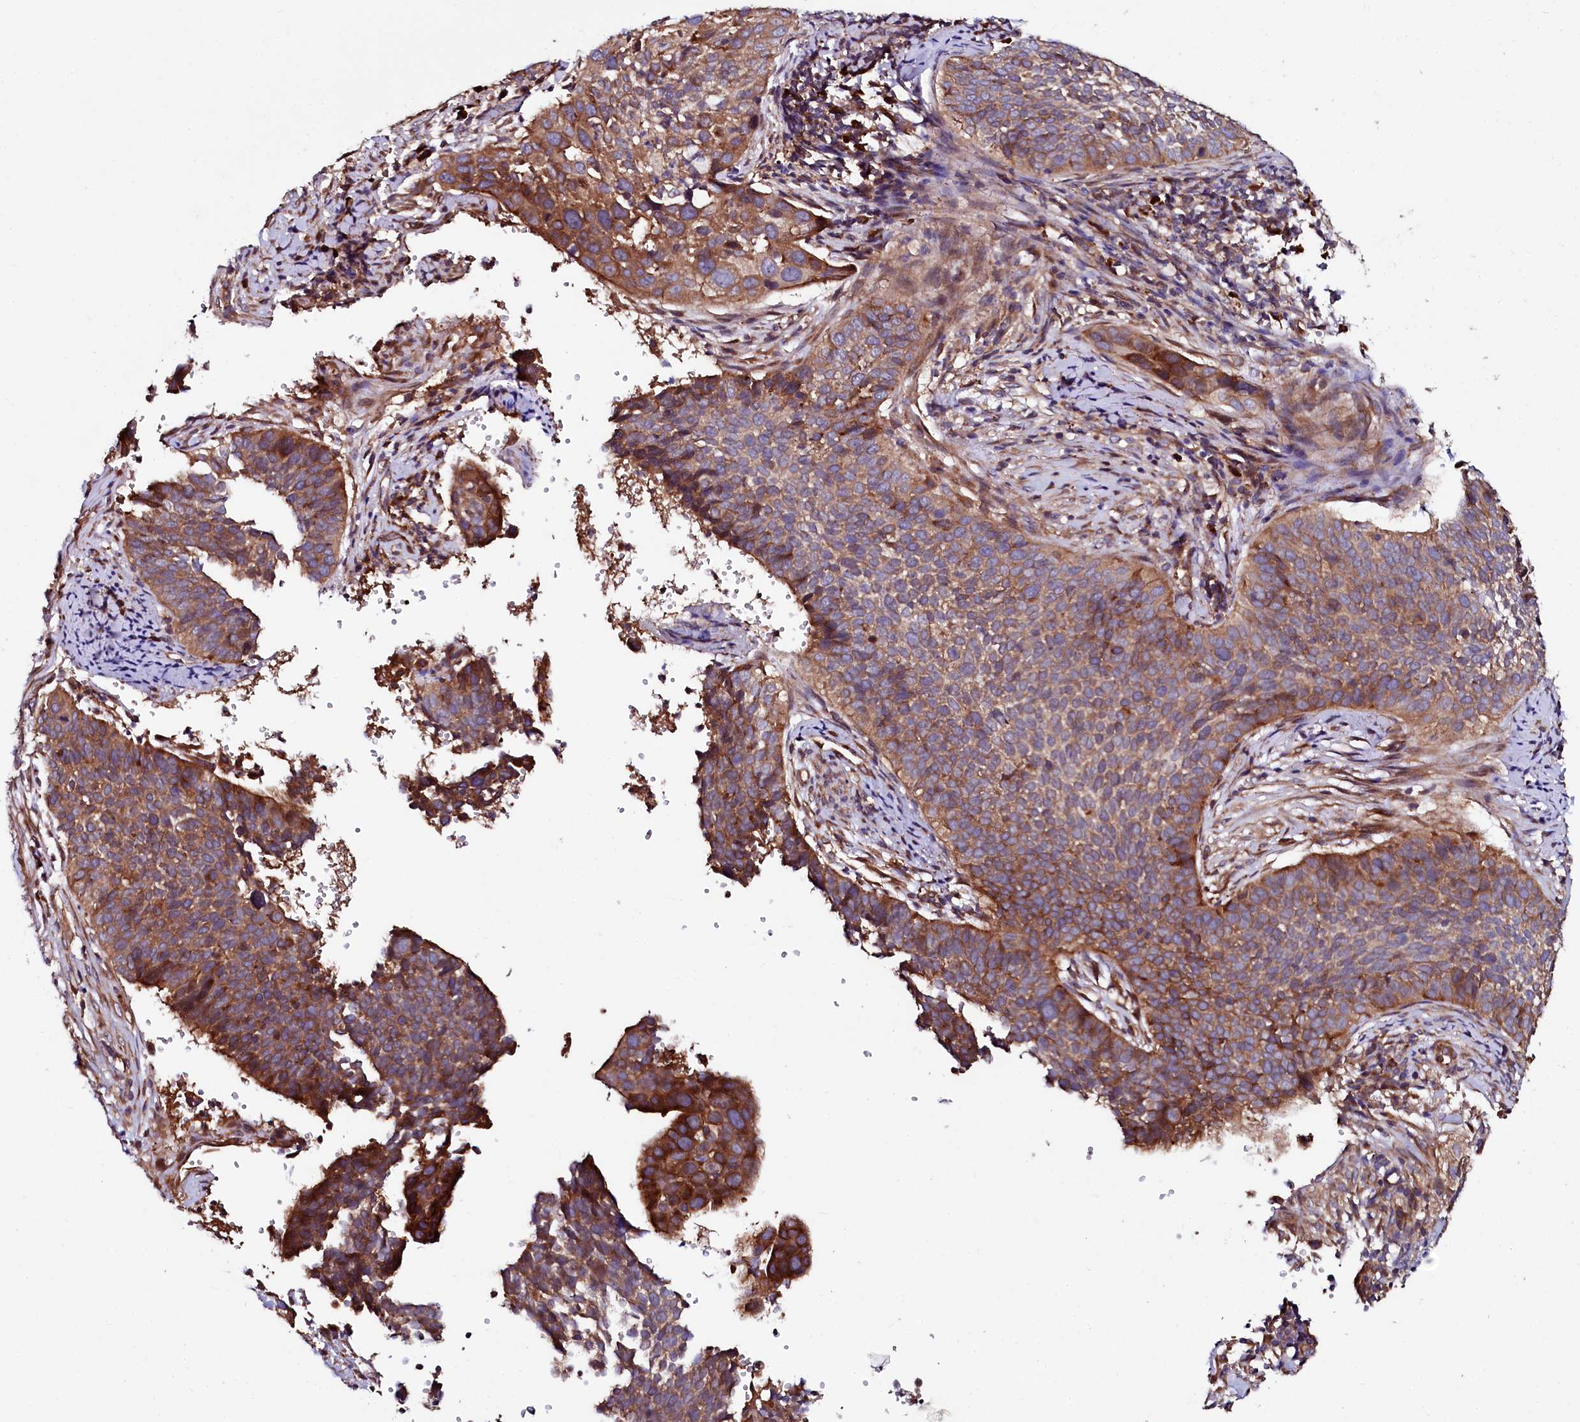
{"staining": {"intensity": "moderate", "quantity": ">75%", "location": "cytoplasmic/membranous"}, "tissue": "cervical cancer", "cell_type": "Tumor cells", "image_type": "cancer", "snomed": [{"axis": "morphology", "description": "Squamous cell carcinoma, NOS"}, {"axis": "topography", "description": "Cervix"}], "caption": "Brown immunohistochemical staining in human cervical squamous cell carcinoma reveals moderate cytoplasmic/membranous positivity in about >75% of tumor cells. The staining was performed using DAB, with brown indicating positive protein expression. Nuclei are stained blue with hematoxylin.", "gene": "USPL1", "patient": {"sex": "female", "age": 34}}